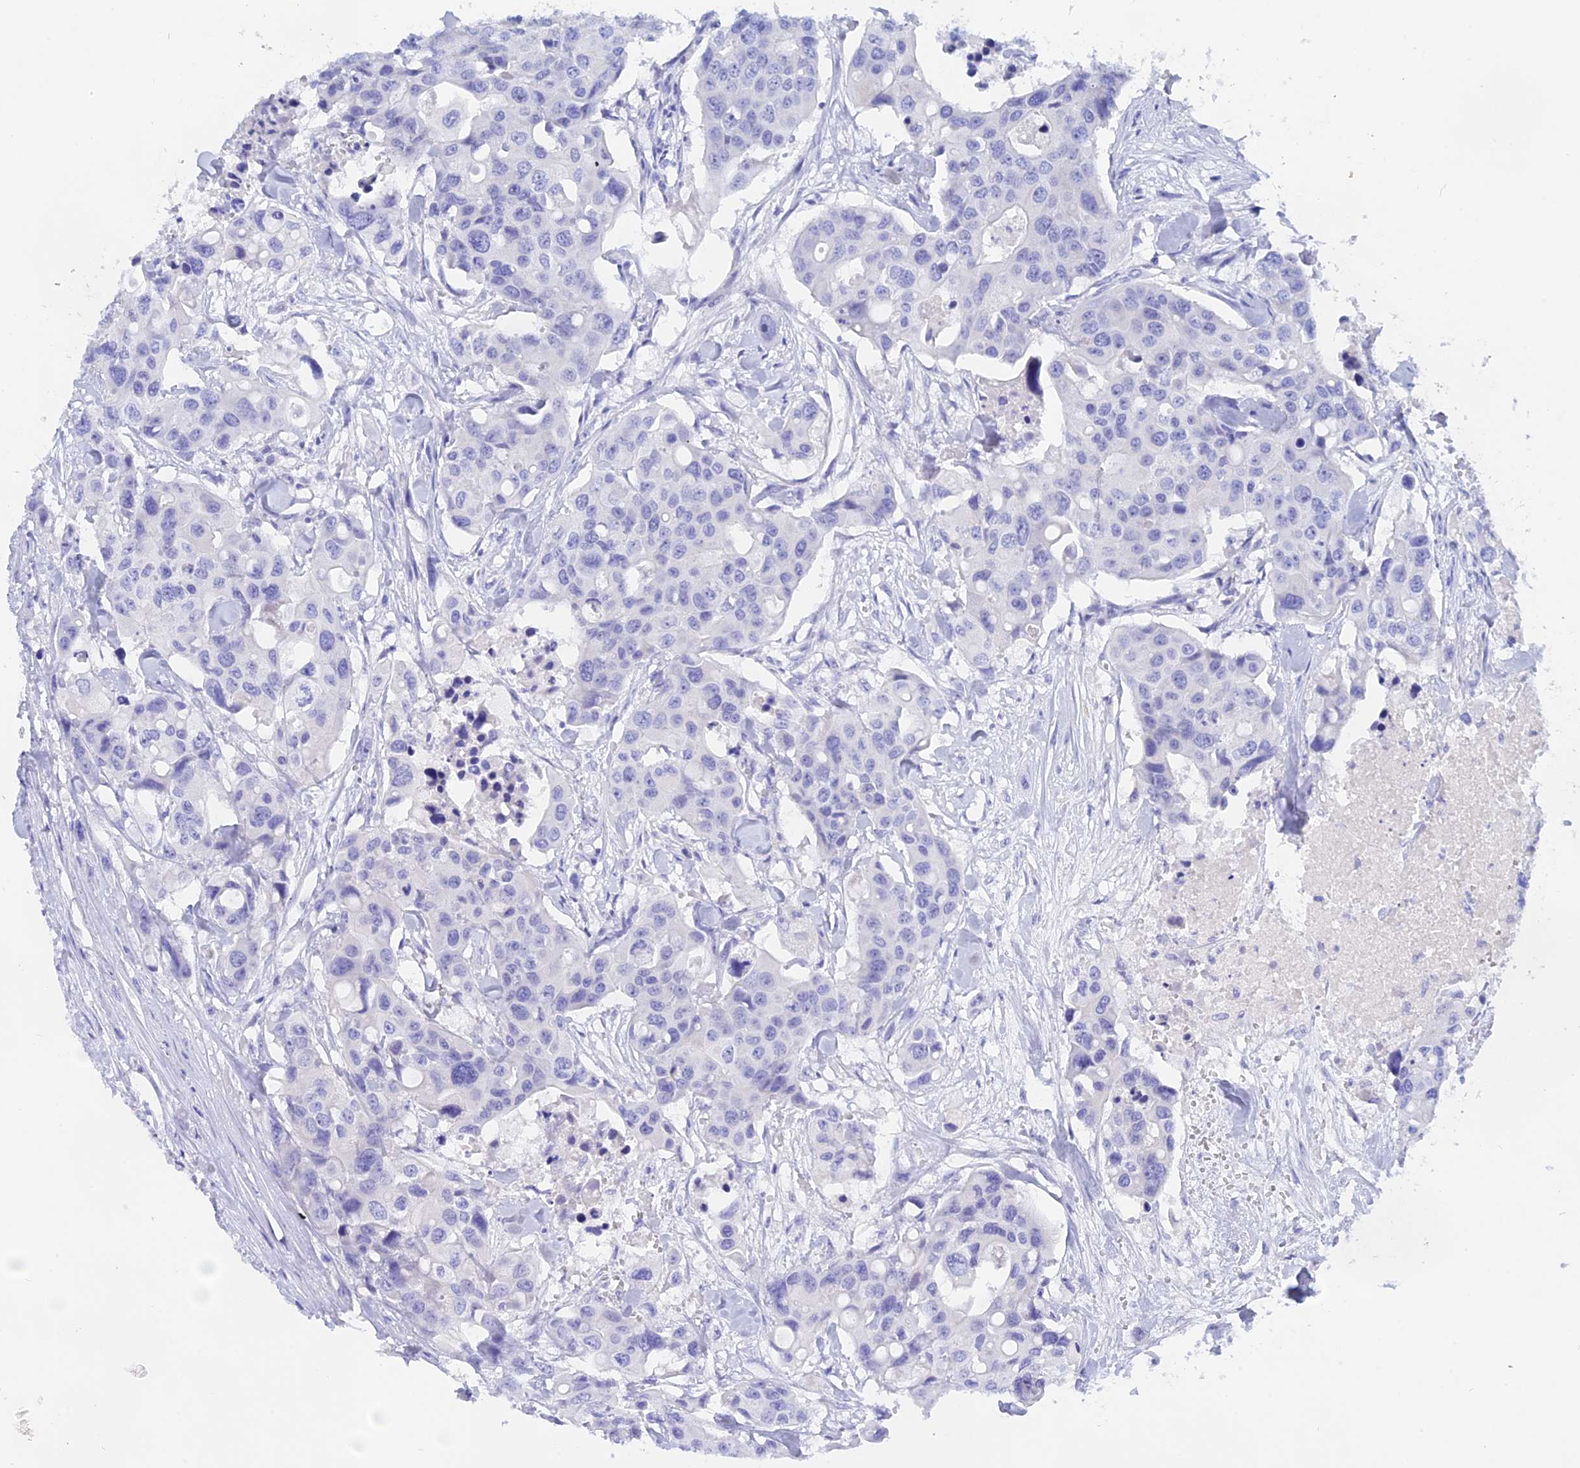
{"staining": {"intensity": "negative", "quantity": "none", "location": "none"}, "tissue": "colorectal cancer", "cell_type": "Tumor cells", "image_type": "cancer", "snomed": [{"axis": "morphology", "description": "Adenocarcinoma, NOS"}, {"axis": "topography", "description": "Colon"}], "caption": "This is an immunohistochemistry micrograph of colorectal cancer. There is no positivity in tumor cells.", "gene": "ISCA1", "patient": {"sex": "male", "age": 77}}